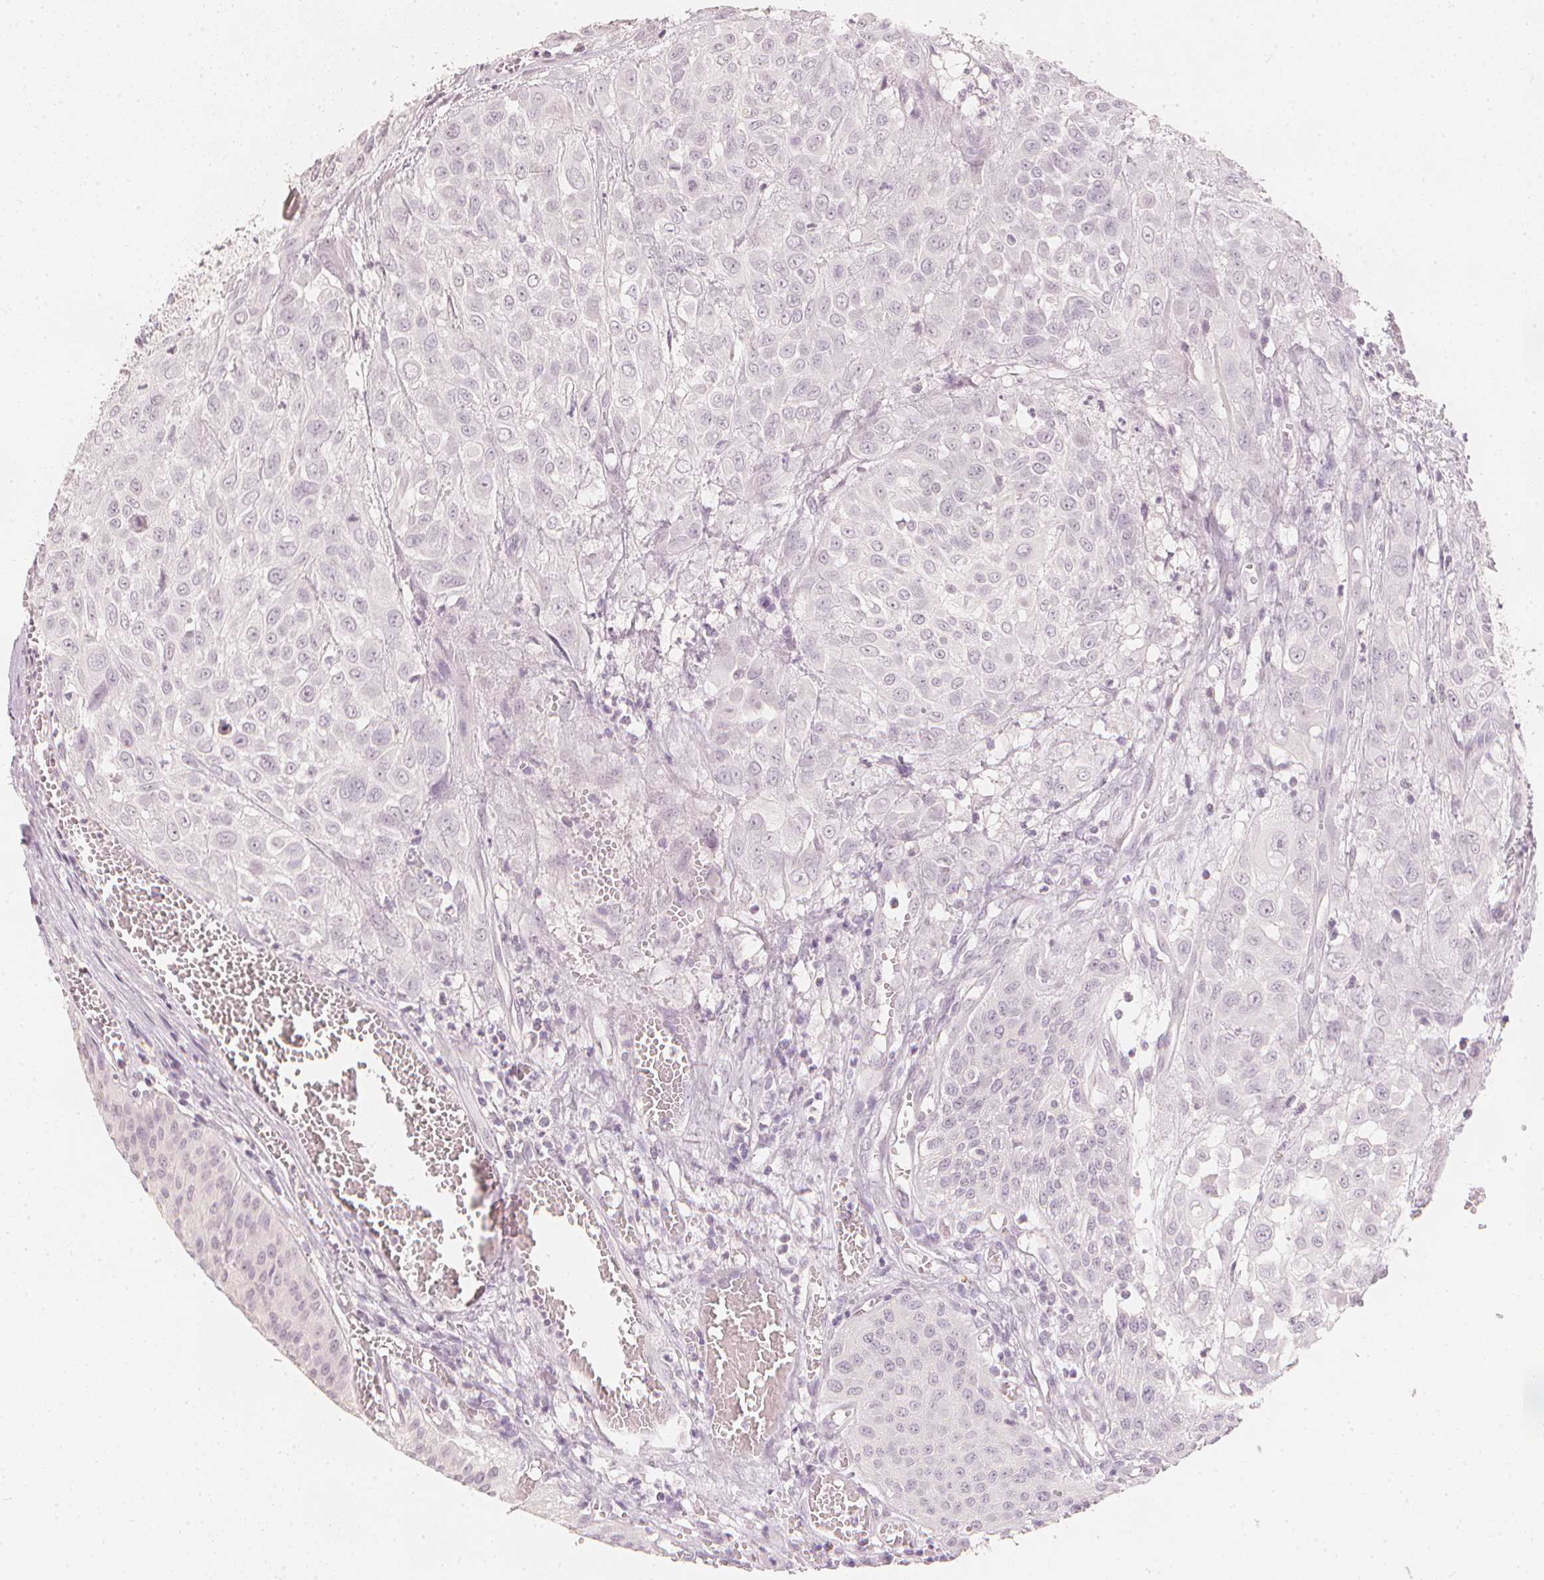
{"staining": {"intensity": "negative", "quantity": "none", "location": "none"}, "tissue": "urothelial cancer", "cell_type": "Tumor cells", "image_type": "cancer", "snomed": [{"axis": "morphology", "description": "Urothelial carcinoma, High grade"}, {"axis": "topography", "description": "Urinary bladder"}], "caption": "The histopathology image demonstrates no significant staining in tumor cells of urothelial cancer.", "gene": "CALB1", "patient": {"sex": "male", "age": 57}}